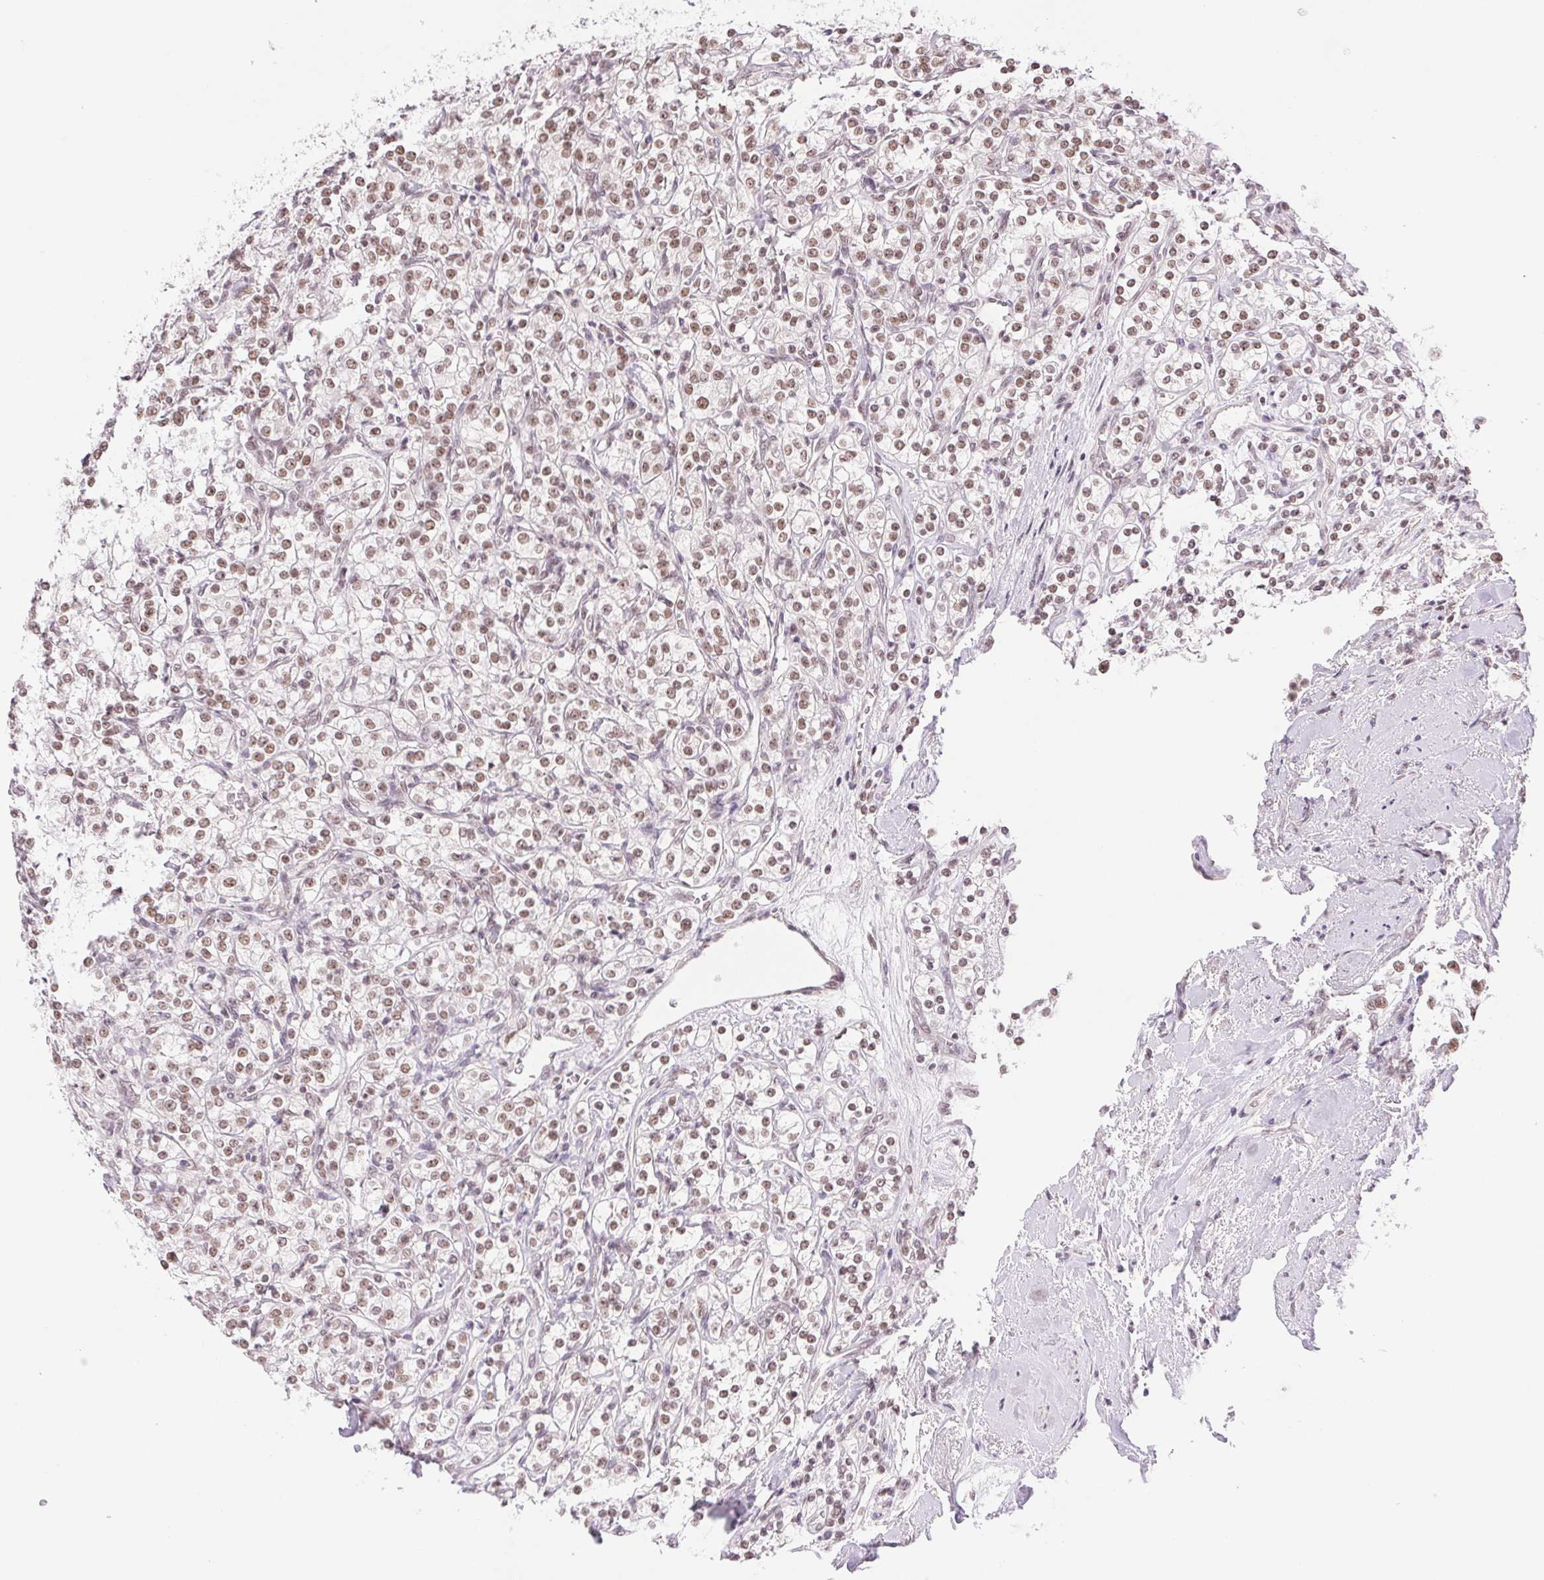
{"staining": {"intensity": "weak", "quantity": "25%-75%", "location": "nuclear"}, "tissue": "renal cancer", "cell_type": "Tumor cells", "image_type": "cancer", "snomed": [{"axis": "morphology", "description": "Adenocarcinoma, NOS"}, {"axis": "topography", "description": "Kidney"}], "caption": "Immunohistochemistry staining of renal adenocarcinoma, which demonstrates low levels of weak nuclear expression in approximately 25%-75% of tumor cells indicating weak nuclear protein positivity. The staining was performed using DAB (3,3'-diaminobenzidine) (brown) for protein detection and nuclei were counterstained in hematoxylin (blue).", "gene": "RPRD1B", "patient": {"sex": "male", "age": 77}}